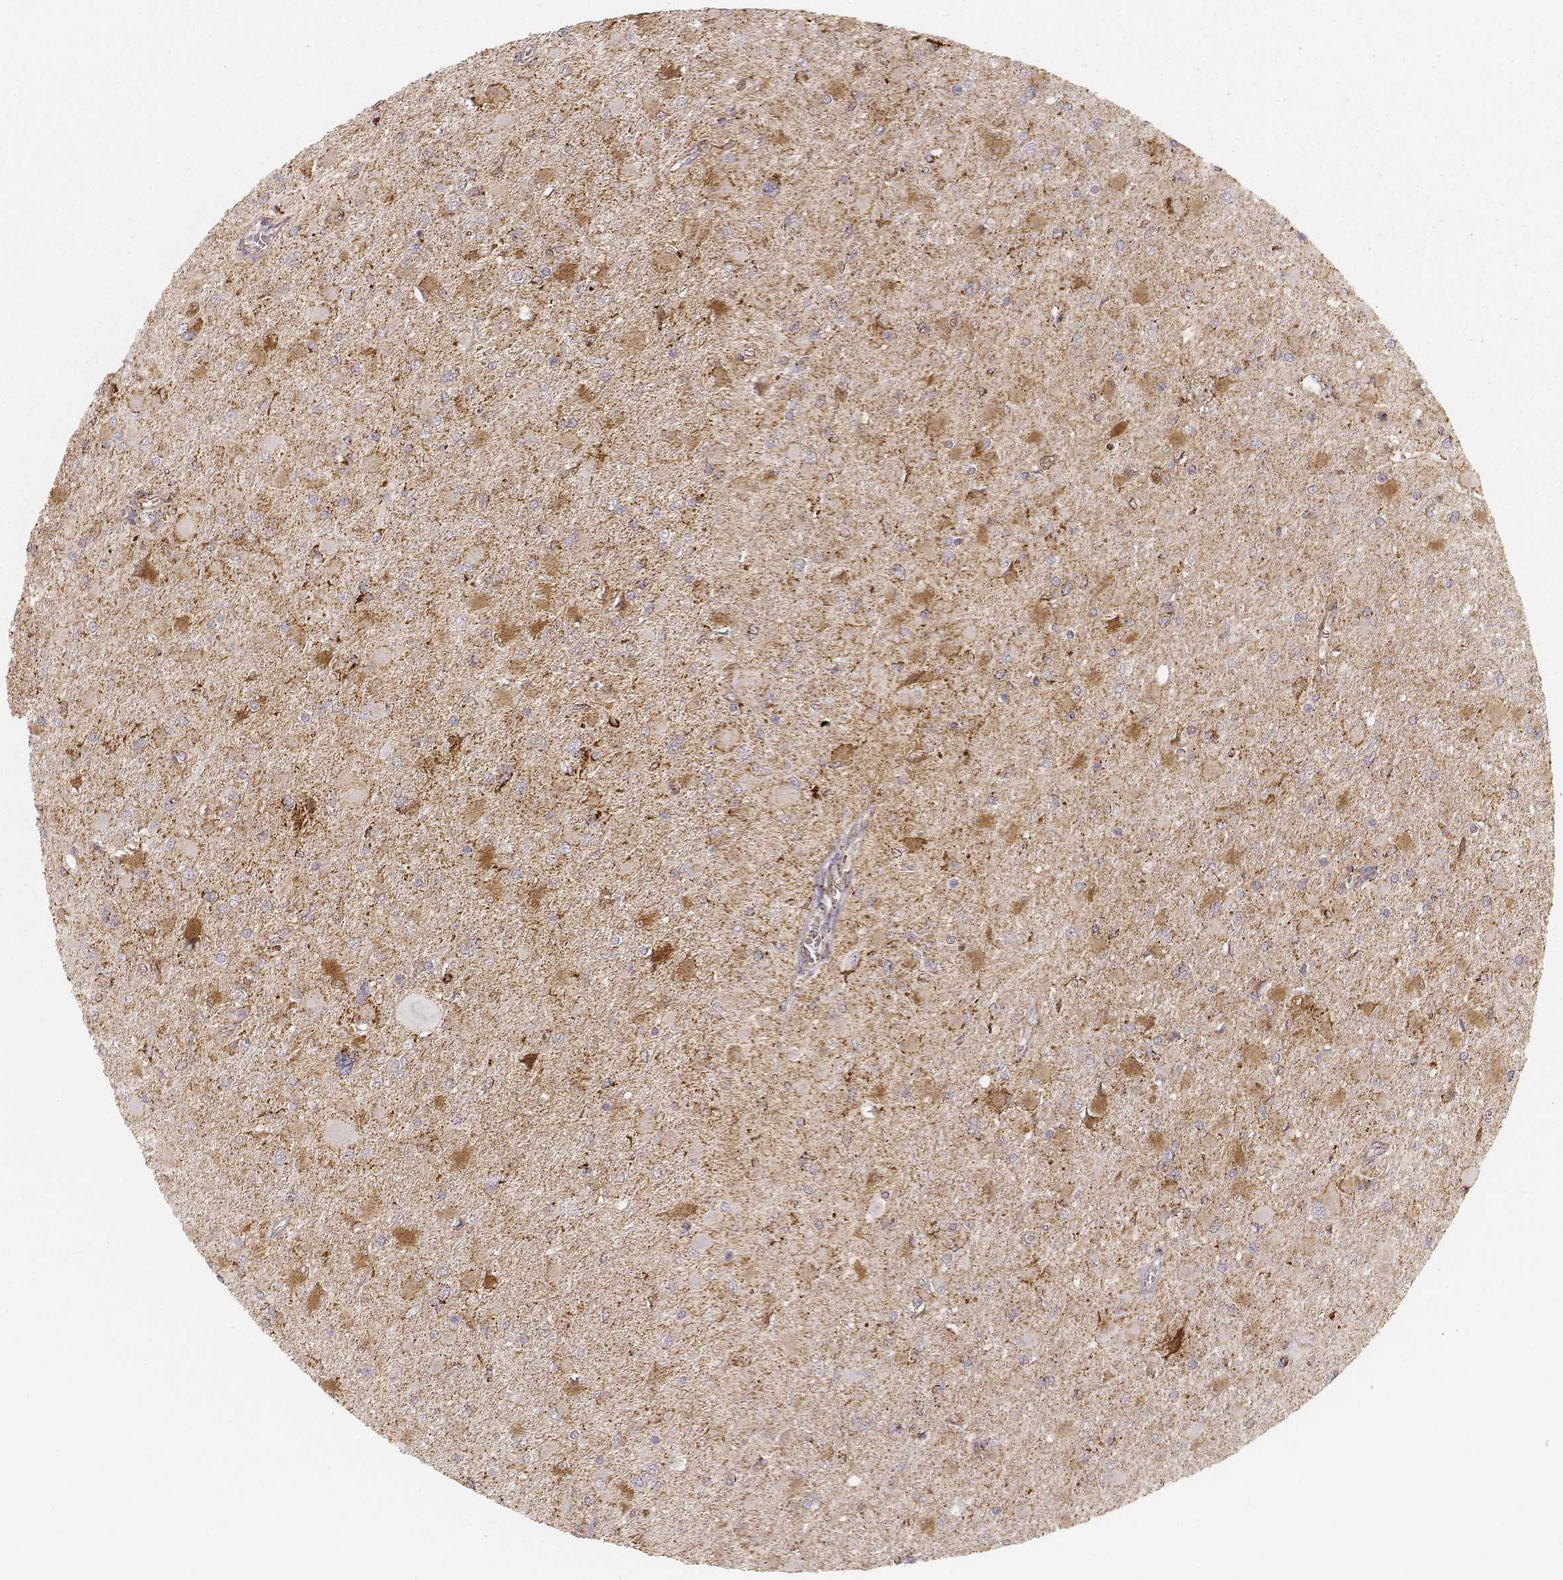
{"staining": {"intensity": "moderate", "quantity": ">75%", "location": "cytoplasmic/membranous"}, "tissue": "glioma", "cell_type": "Tumor cells", "image_type": "cancer", "snomed": [{"axis": "morphology", "description": "Glioma, malignant, High grade"}, {"axis": "topography", "description": "Cerebral cortex"}], "caption": "Immunohistochemical staining of human malignant high-grade glioma shows medium levels of moderate cytoplasmic/membranous positivity in approximately >75% of tumor cells.", "gene": "CS", "patient": {"sex": "female", "age": 36}}